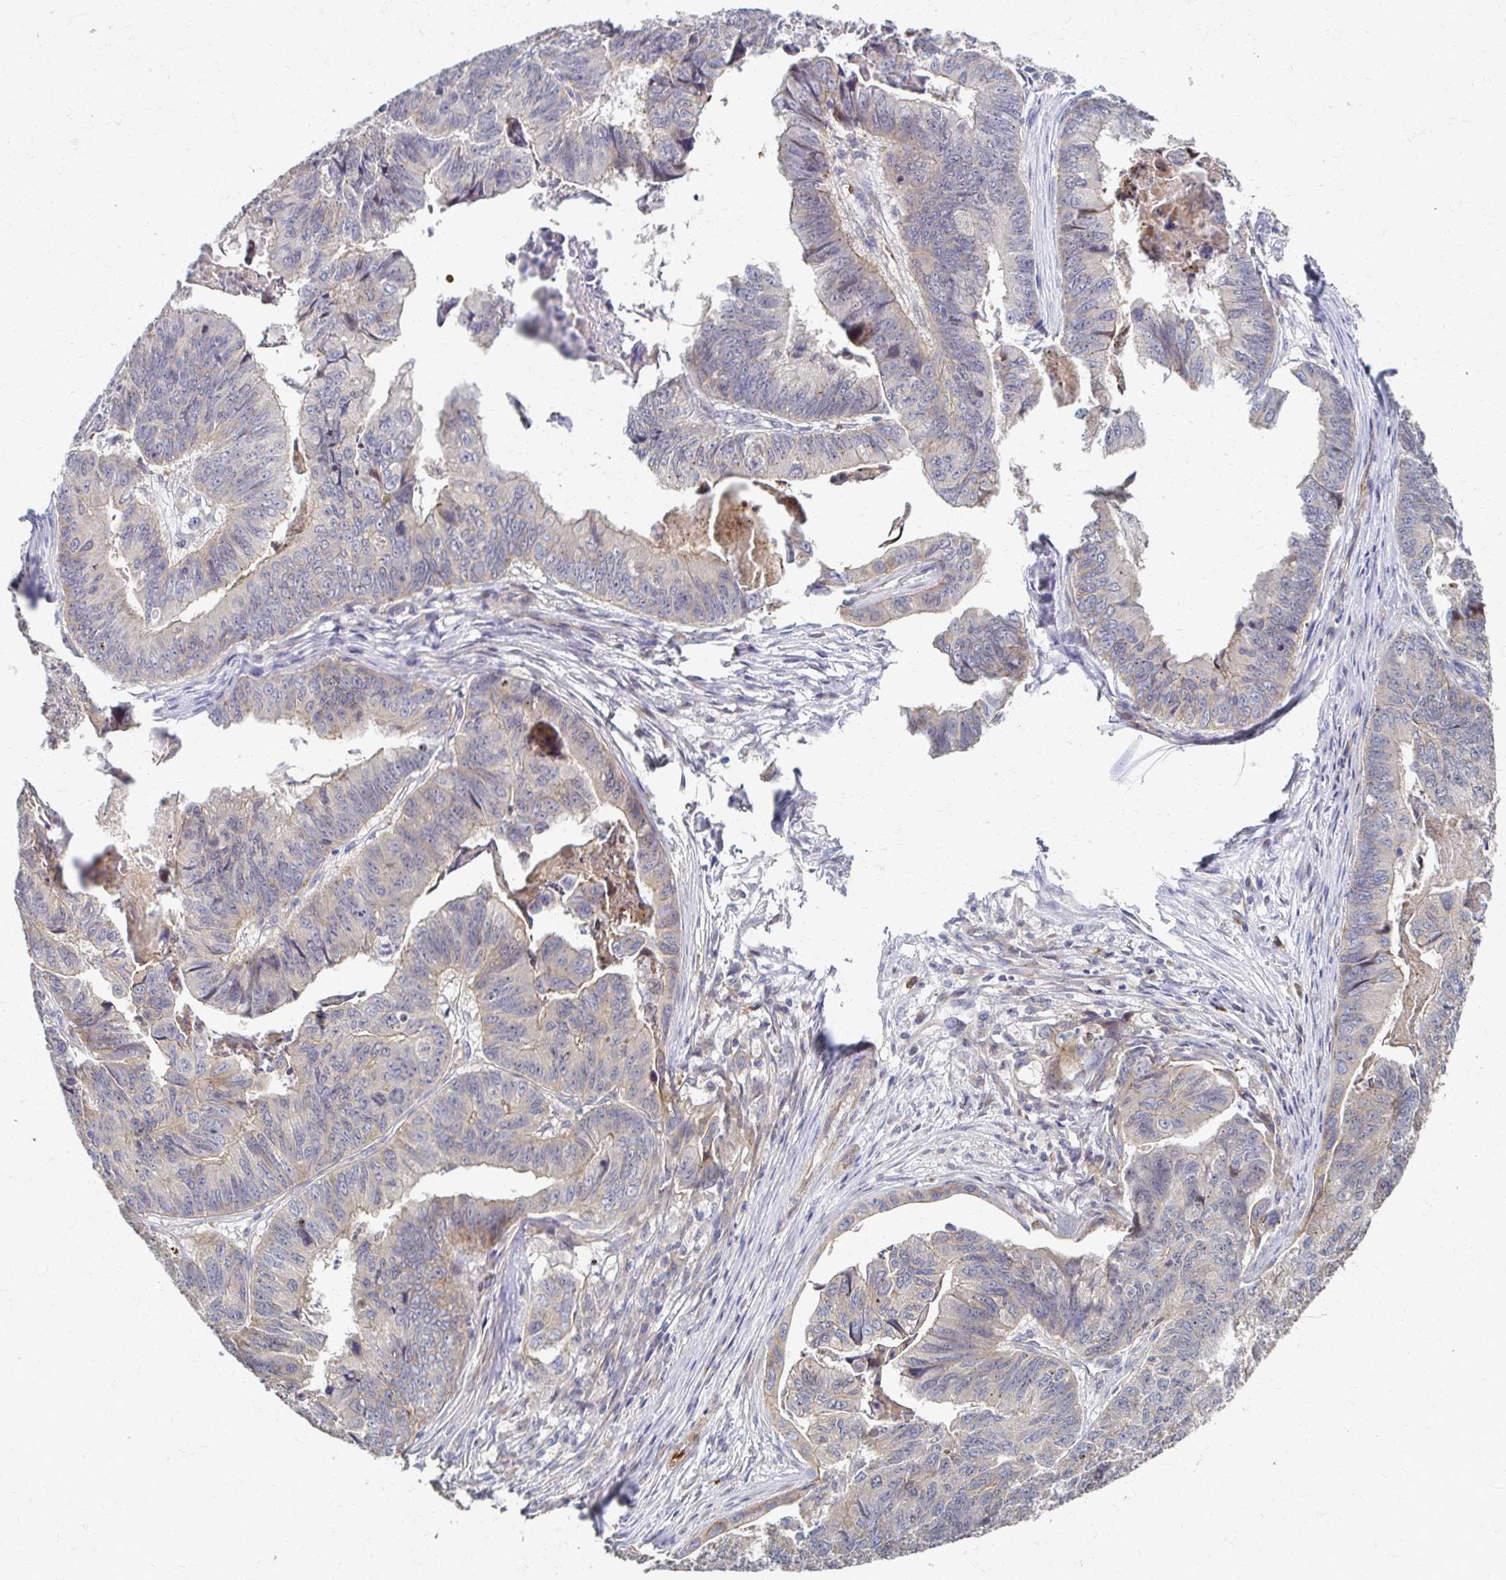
{"staining": {"intensity": "weak", "quantity": "25%-75%", "location": "cytoplasmic/membranous"}, "tissue": "stomach cancer", "cell_type": "Tumor cells", "image_type": "cancer", "snomed": [{"axis": "morphology", "description": "Adenocarcinoma, NOS"}, {"axis": "topography", "description": "Stomach, lower"}], "caption": "A brown stain shows weak cytoplasmic/membranous positivity of a protein in stomach cancer (adenocarcinoma) tumor cells.", "gene": "SKA2", "patient": {"sex": "male", "age": 77}}